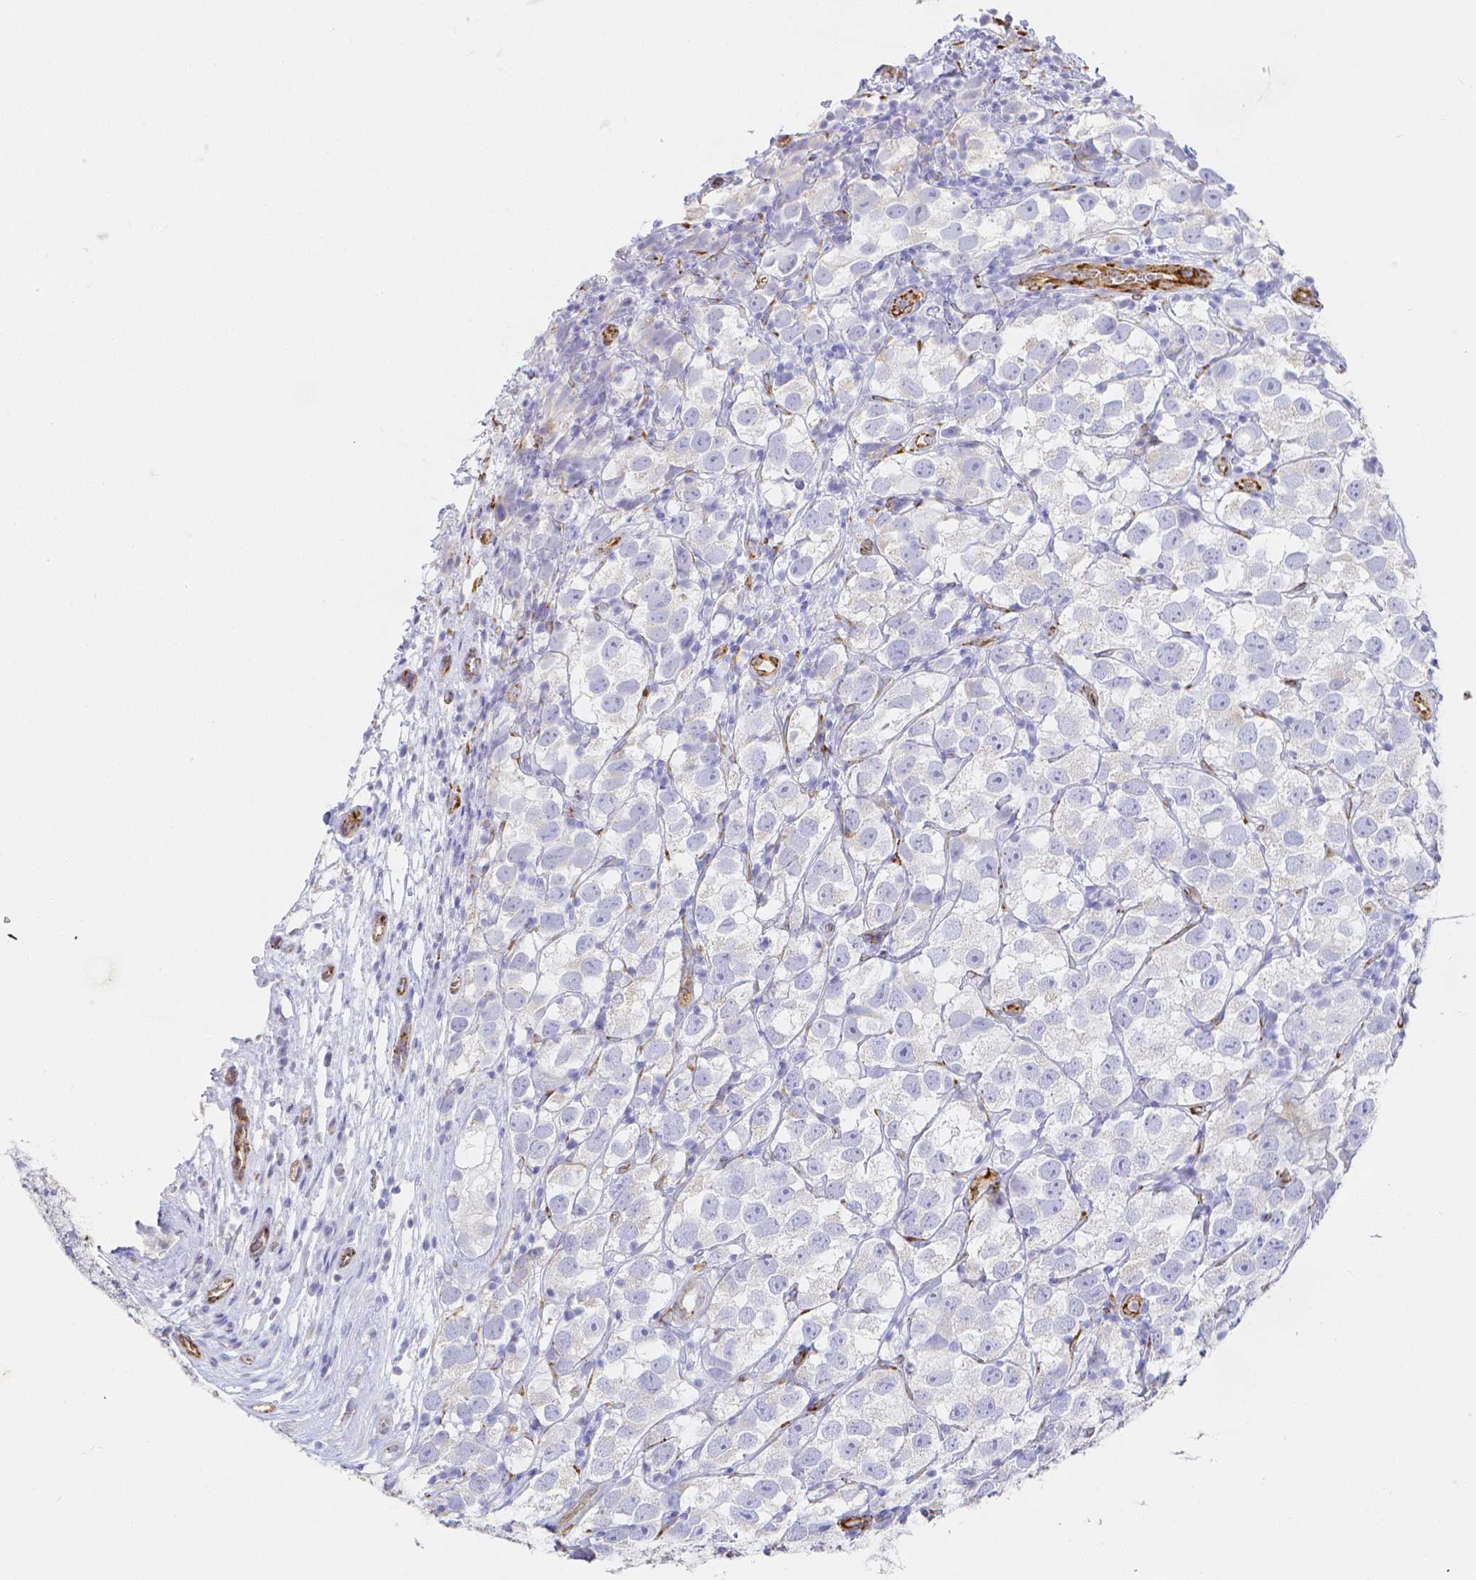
{"staining": {"intensity": "negative", "quantity": "none", "location": "none"}, "tissue": "testis cancer", "cell_type": "Tumor cells", "image_type": "cancer", "snomed": [{"axis": "morphology", "description": "Seminoma, NOS"}, {"axis": "topography", "description": "Testis"}], "caption": "Immunohistochemical staining of human testis cancer shows no significant staining in tumor cells.", "gene": "SMURF1", "patient": {"sex": "male", "age": 26}}